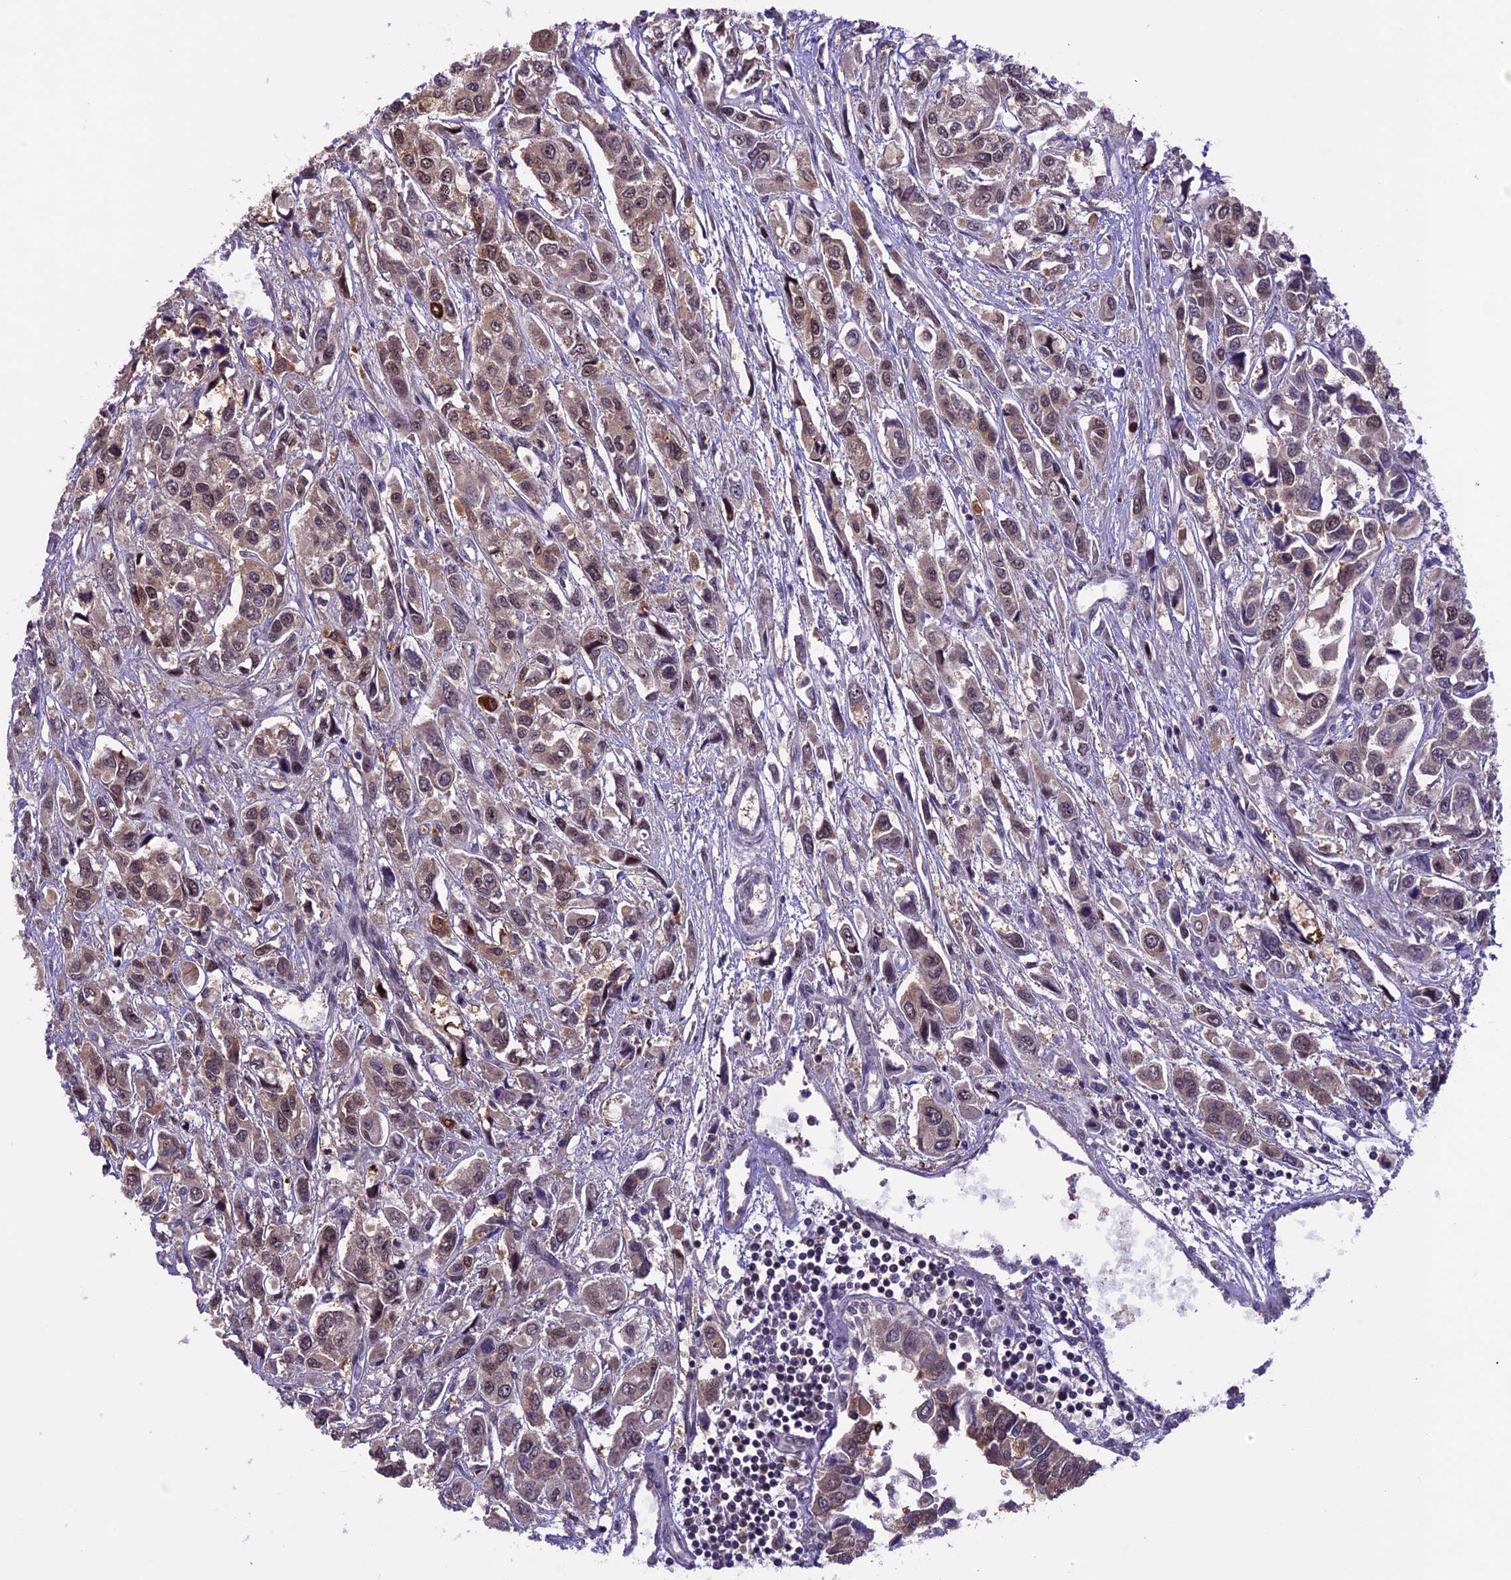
{"staining": {"intensity": "moderate", "quantity": "<25%", "location": "cytoplasmic/membranous,nuclear"}, "tissue": "urothelial cancer", "cell_type": "Tumor cells", "image_type": "cancer", "snomed": [{"axis": "morphology", "description": "Urothelial carcinoma, High grade"}, {"axis": "topography", "description": "Urinary bladder"}], "caption": "DAB immunohistochemical staining of human high-grade urothelial carcinoma reveals moderate cytoplasmic/membranous and nuclear protein positivity in about <25% of tumor cells. (DAB IHC with brightfield microscopy, high magnification).", "gene": "XKR7", "patient": {"sex": "male", "age": 67}}